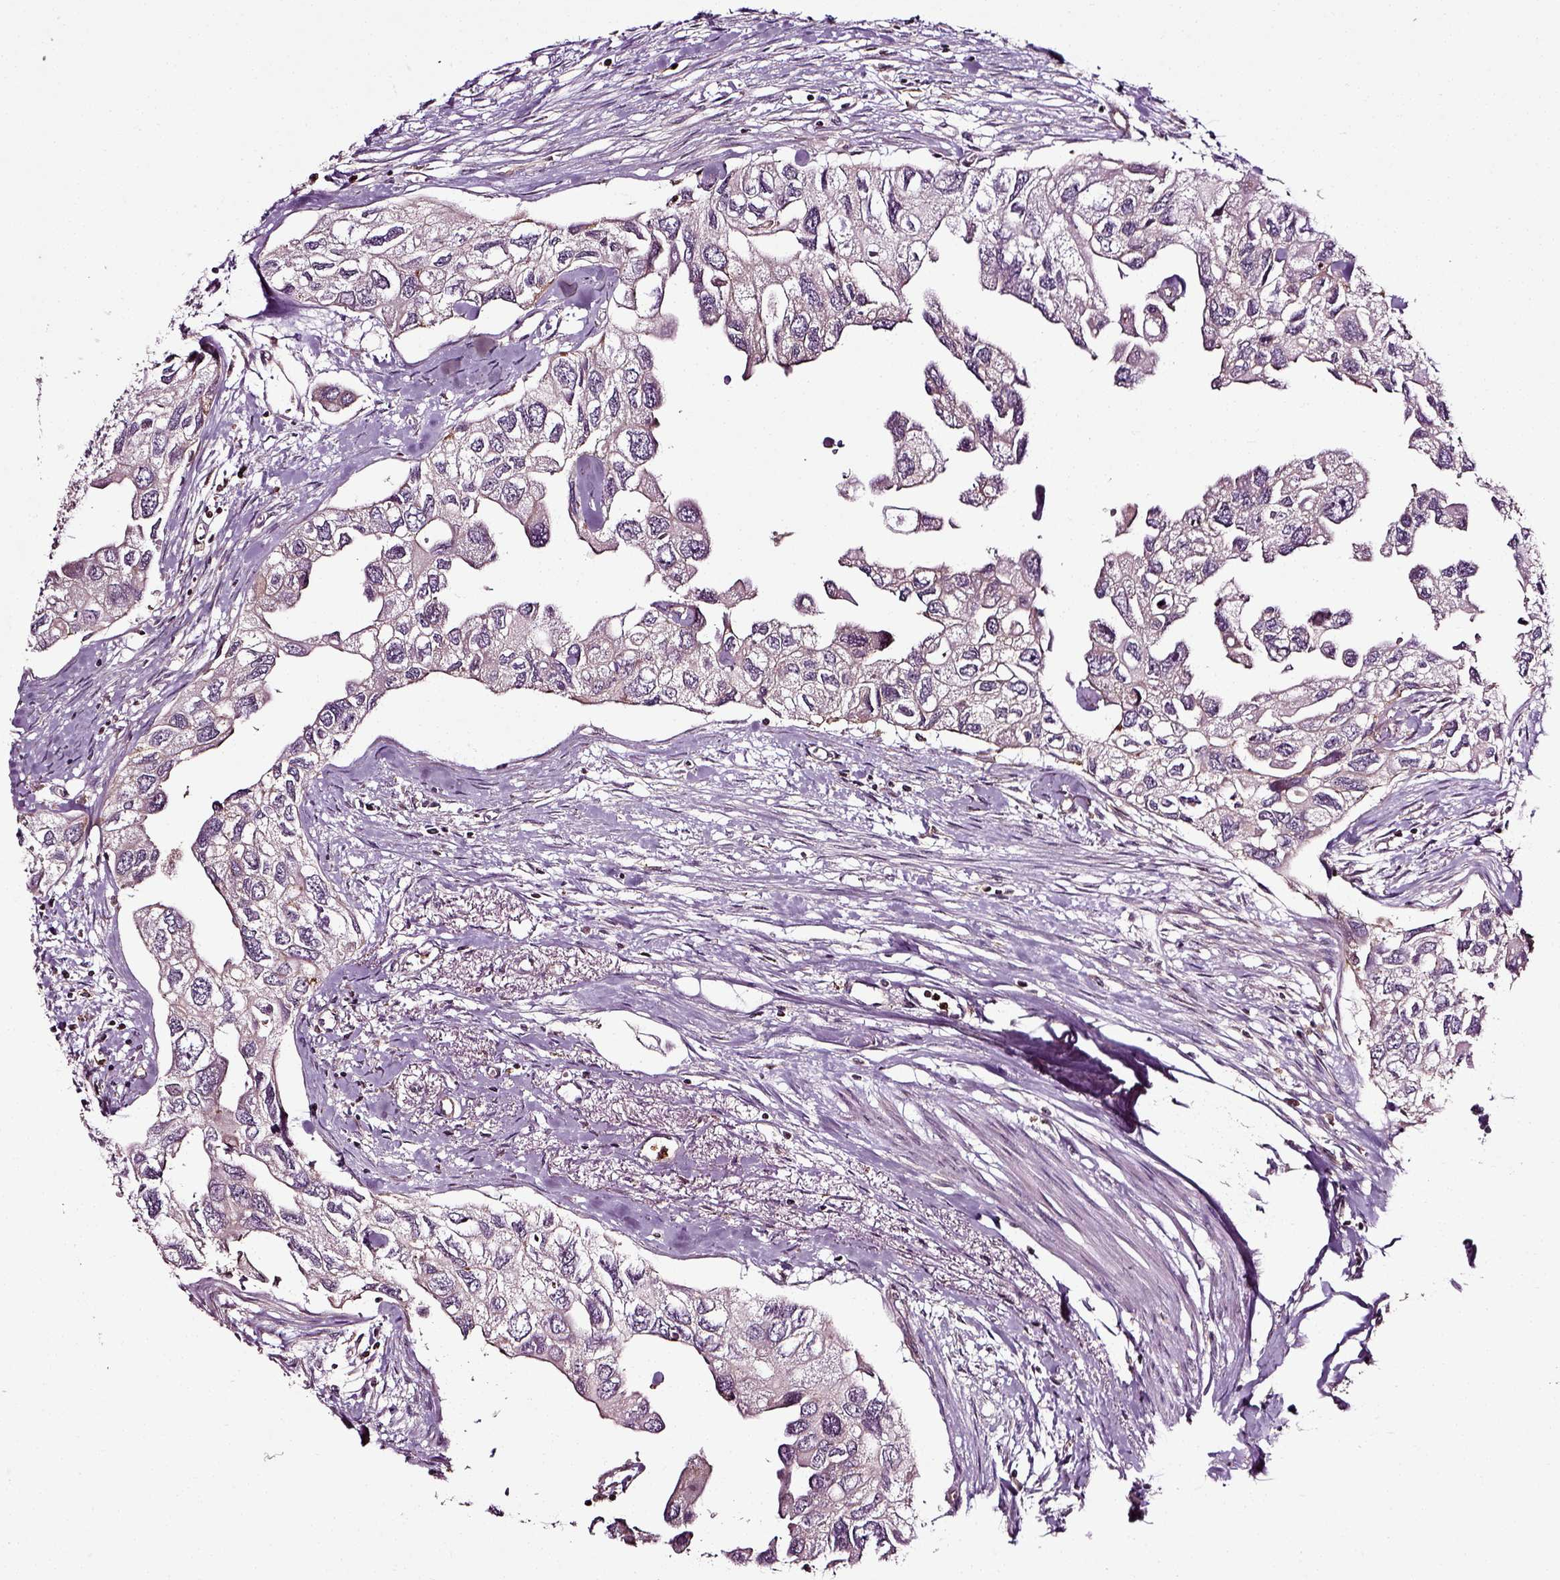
{"staining": {"intensity": "negative", "quantity": "none", "location": "none"}, "tissue": "urothelial cancer", "cell_type": "Tumor cells", "image_type": "cancer", "snomed": [{"axis": "morphology", "description": "Urothelial carcinoma, High grade"}, {"axis": "topography", "description": "Urinary bladder"}], "caption": "There is no significant staining in tumor cells of urothelial cancer.", "gene": "RHOF", "patient": {"sex": "male", "age": 59}}